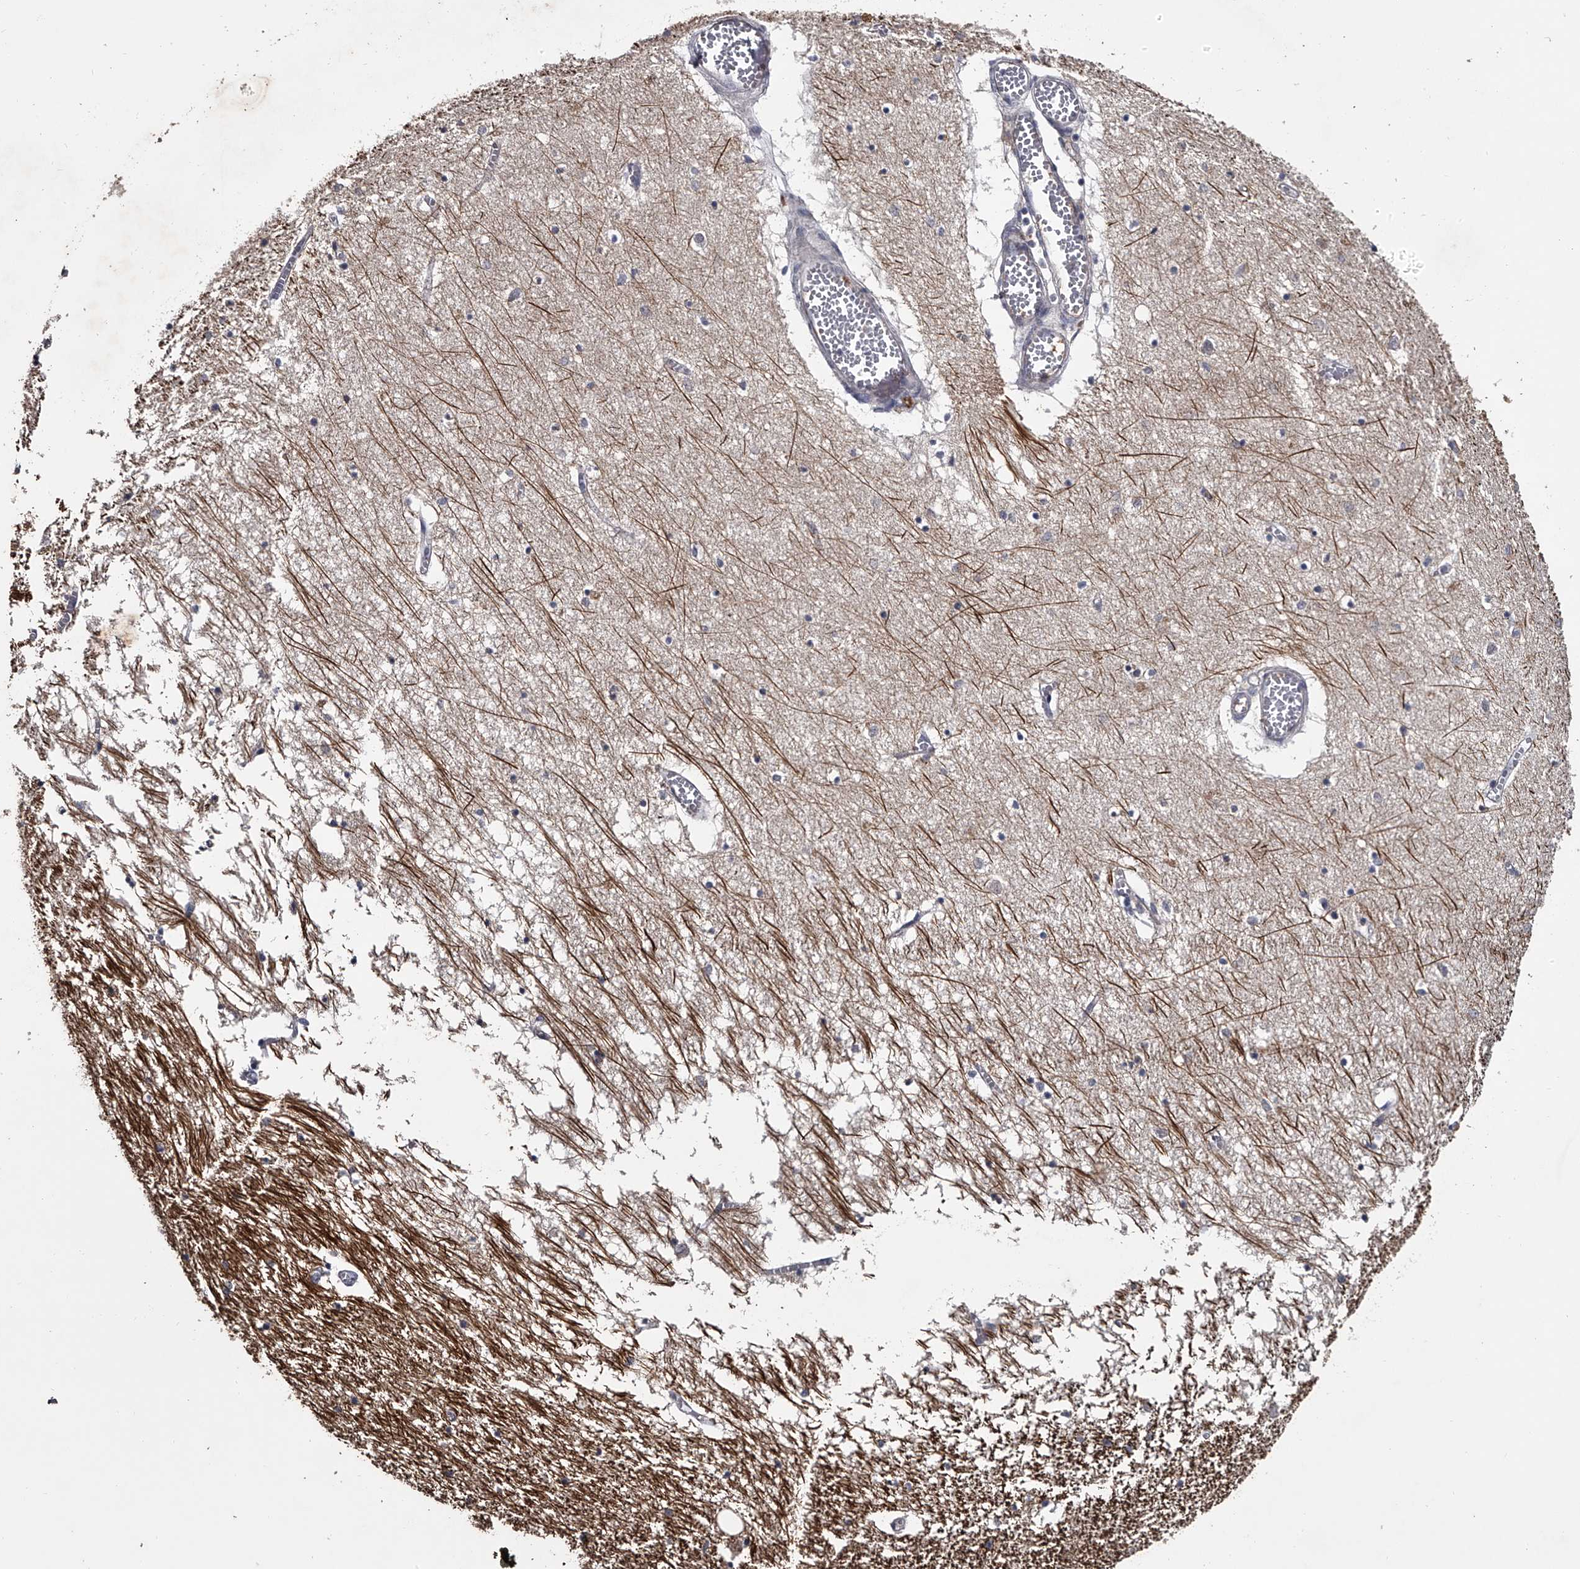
{"staining": {"intensity": "negative", "quantity": "none", "location": "none"}, "tissue": "hippocampus", "cell_type": "Glial cells", "image_type": "normal", "snomed": [{"axis": "morphology", "description": "Normal tissue, NOS"}, {"axis": "topography", "description": "Hippocampus"}], "caption": "Immunohistochemistry (IHC) of unremarkable hippocampus exhibits no expression in glial cells.", "gene": "MDN1", "patient": {"sex": "male", "age": 70}}